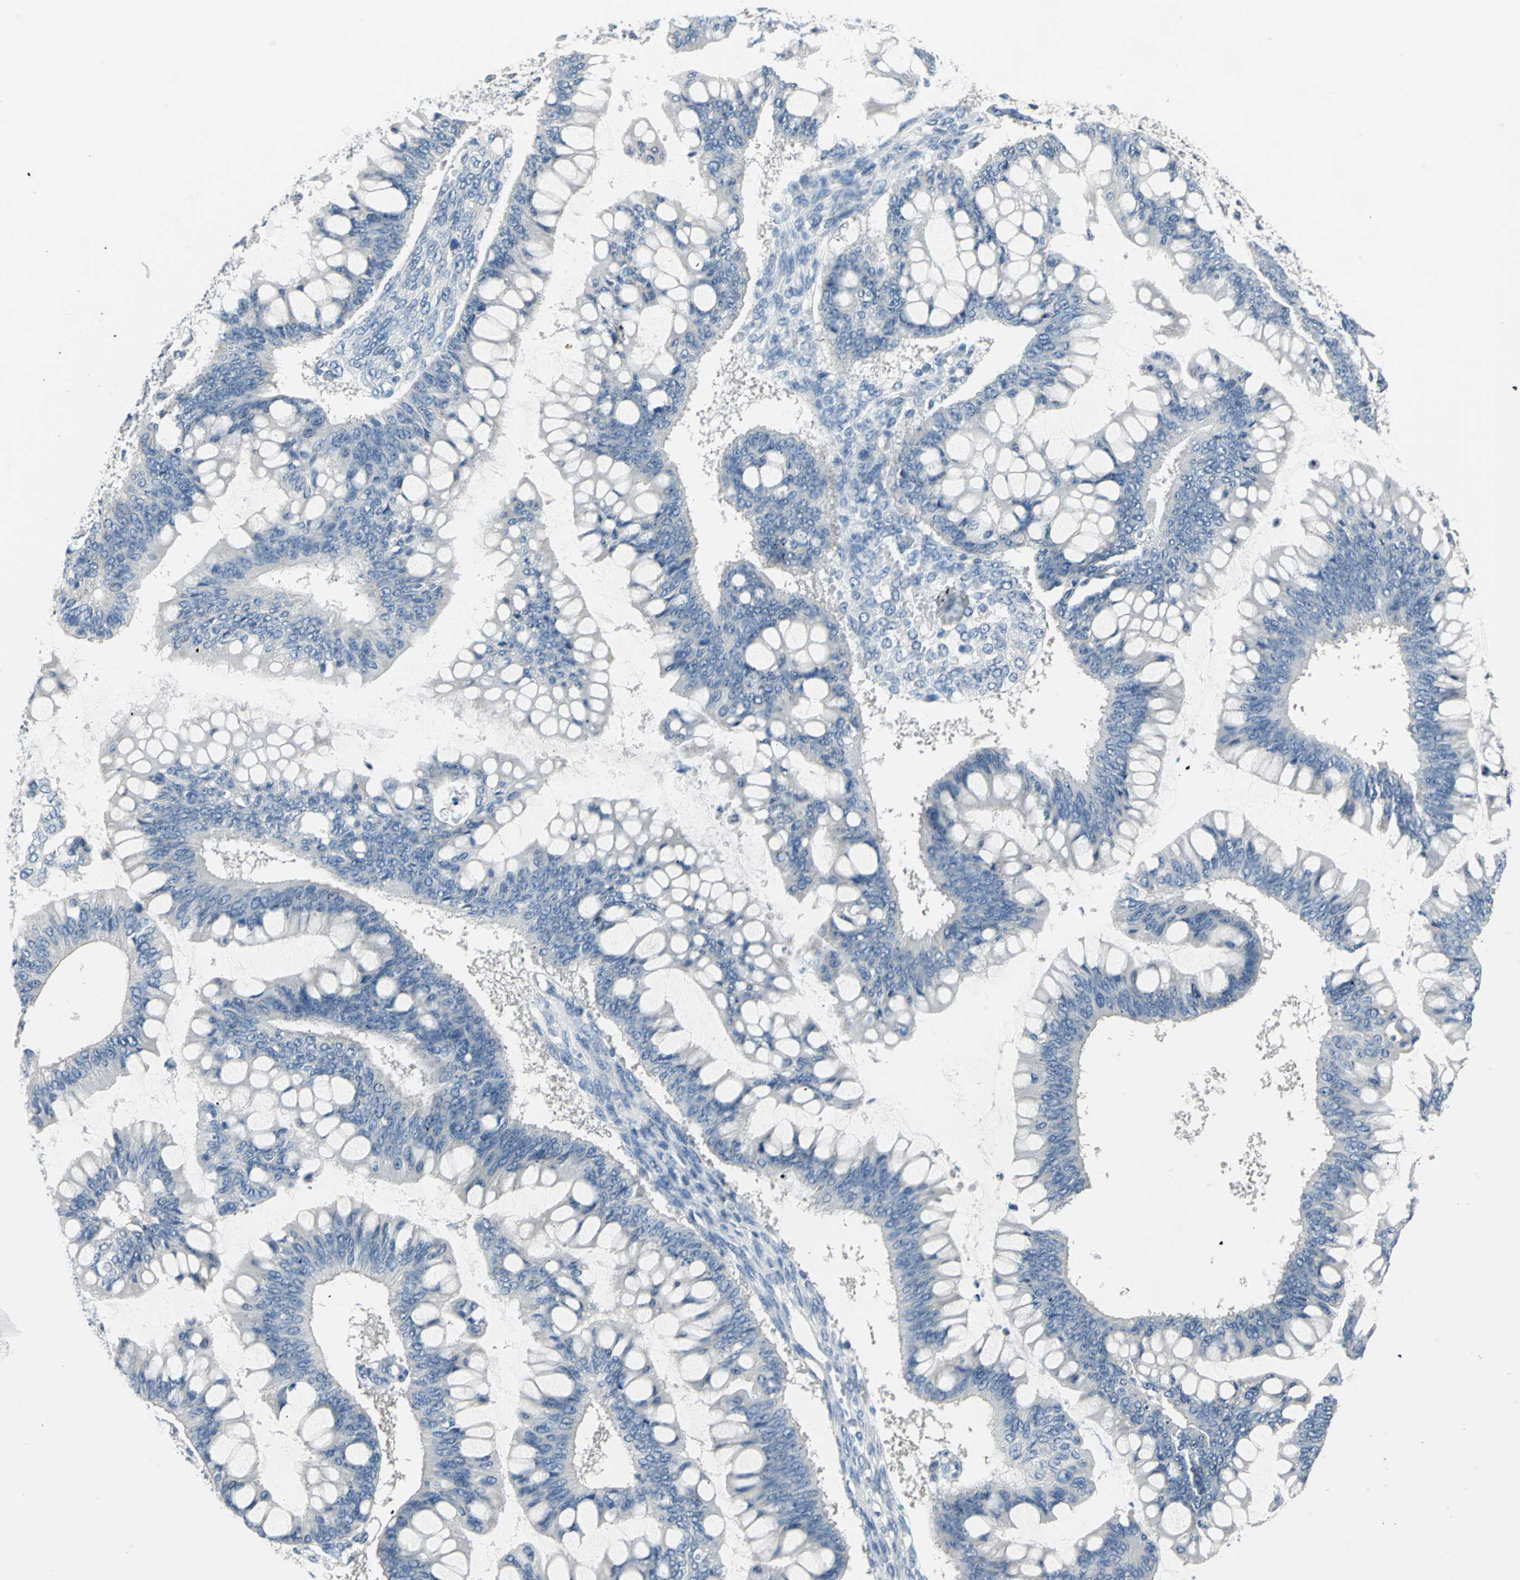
{"staining": {"intensity": "negative", "quantity": "none", "location": "none"}, "tissue": "ovarian cancer", "cell_type": "Tumor cells", "image_type": "cancer", "snomed": [{"axis": "morphology", "description": "Cystadenocarcinoma, mucinous, NOS"}, {"axis": "topography", "description": "Ovary"}], "caption": "This is an immunohistochemistry histopathology image of human ovarian cancer (mucinous cystadenocarcinoma). There is no expression in tumor cells.", "gene": "ZNF415", "patient": {"sex": "female", "age": 73}}